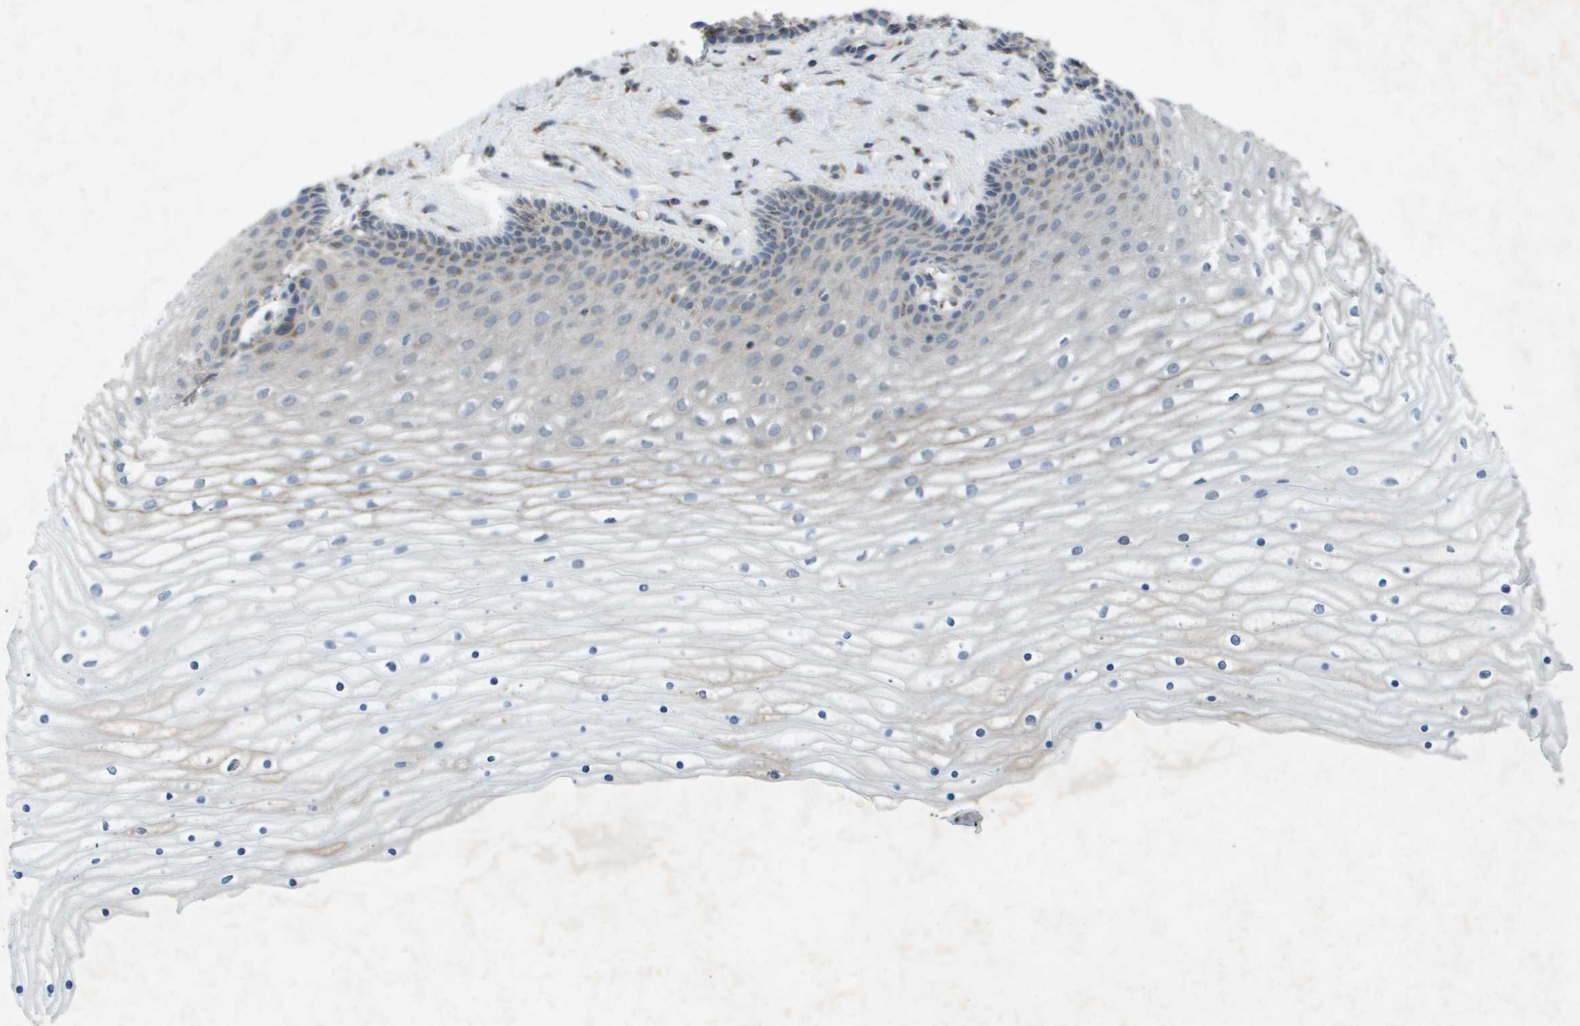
{"staining": {"intensity": "weak", "quantity": ">75%", "location": "cytoplasmic/membranous"}, "tissue": "cervix", "cell_type": "Glandular cells", "image_type": "normal", "snomed": [{"axis": "morphology", "description": "Normal tissue, NOS"}, {"axis": "topography", "description": "Cervix"}], "caption": "Immunohistochemistry (IHC) staining of benign cervix, which displays low levels of weak cytoplasmic/membranous staining in approximately >75% of glandular cells indicating weak cytoplasmic/membranous protein staining. The staining was performed using DAB (brown) for protein detection and nuclei were counterstained in hematoxylin (blue).", "gene": "QSOX2", "patient": {"sex": "female", "age": 39}}